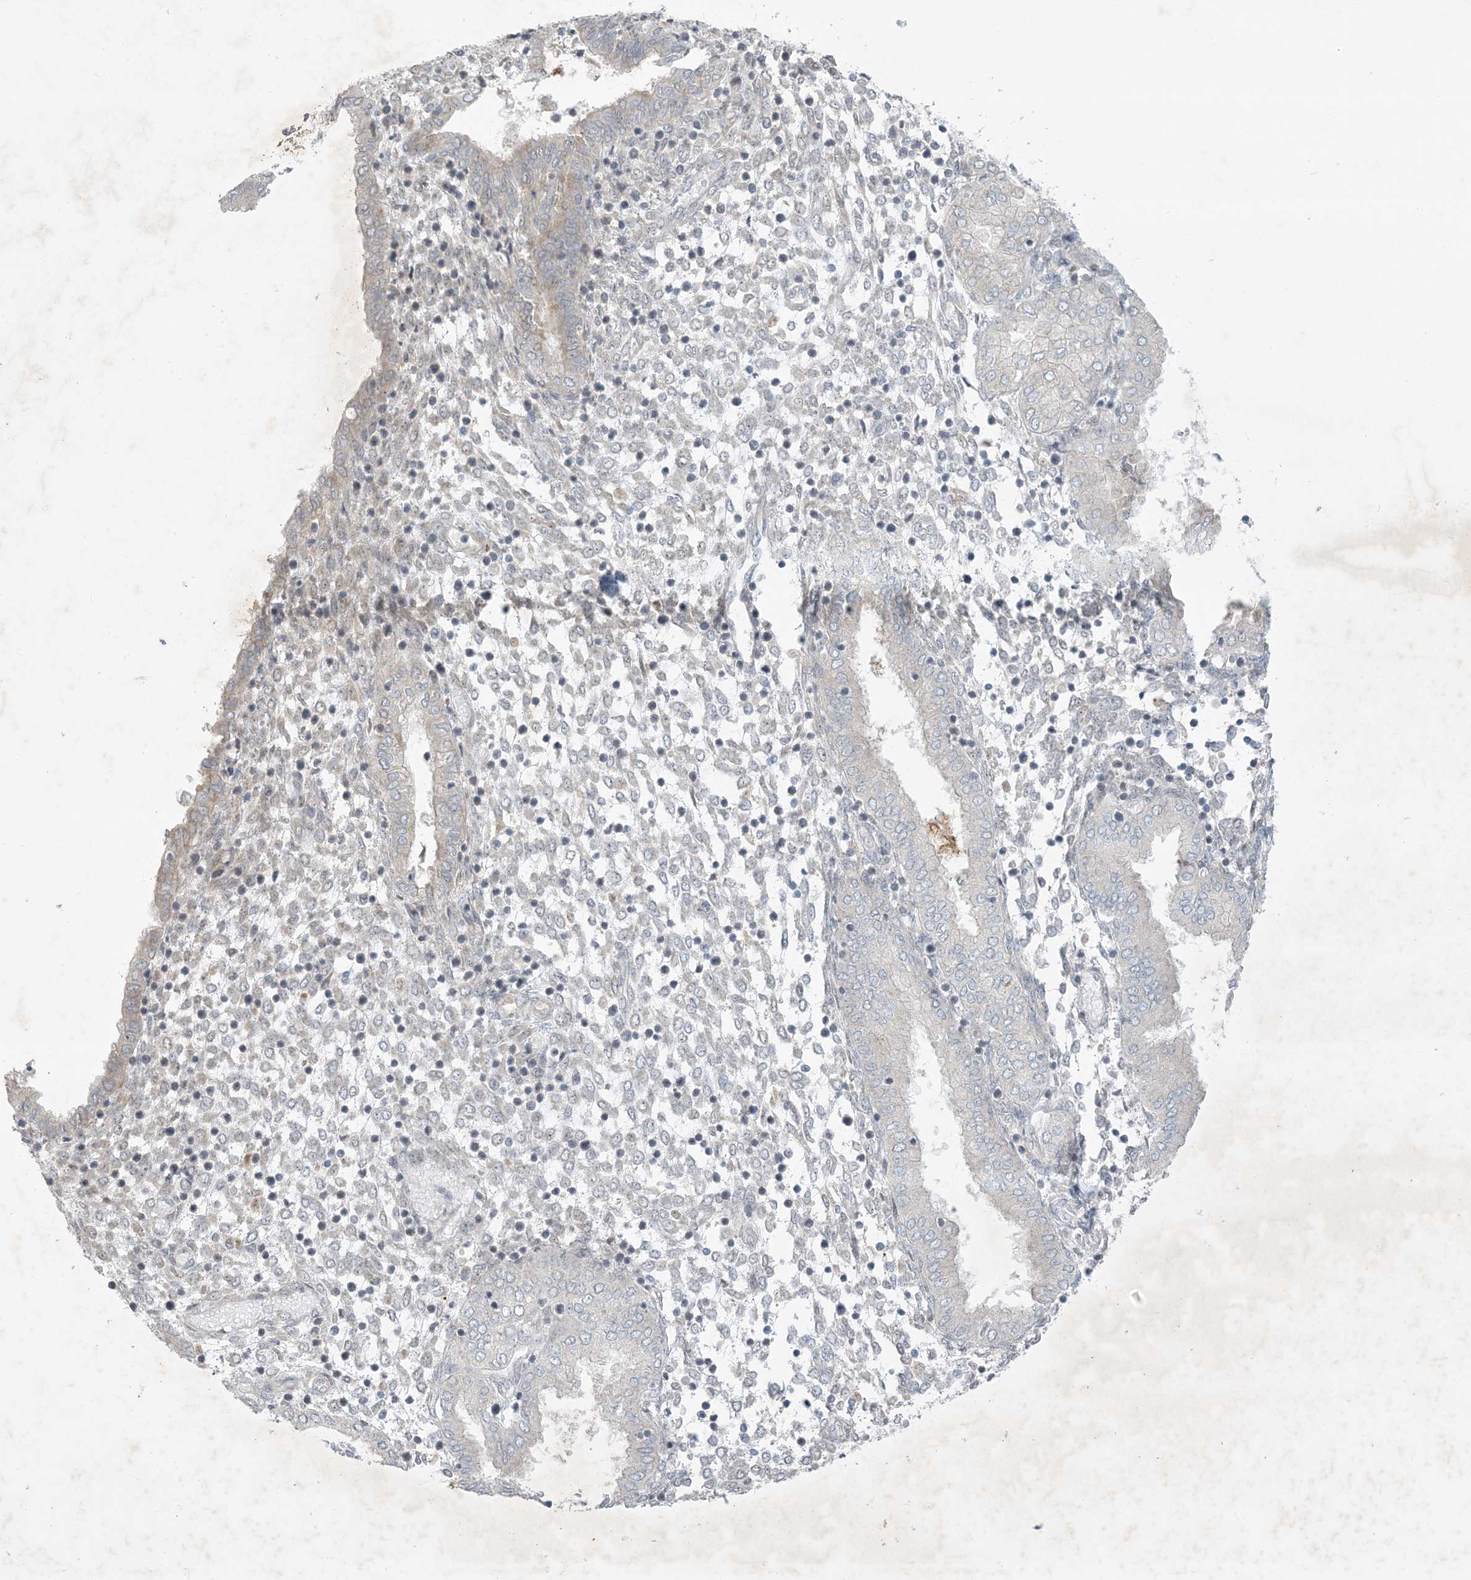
{"staining": {"intensity": "negative", "quantity": "none", "location": "none"}, "tissue": "endometrium", "cell_type": "Cells in endometrial stroma", "image_type": "normal", "snomed": [{"axis": "morphology", "description": "Normal tissue, NOS"}, {"axis": "topography", "description": "Endometrium"}], "caption": "Human endometrium stained for a protein using immunohistochemistry (IHC) demonstrates no expression in cells in endometrial stroma.", "gene": "SOGA3", "patient": {"sex": "female", "age": 53}}